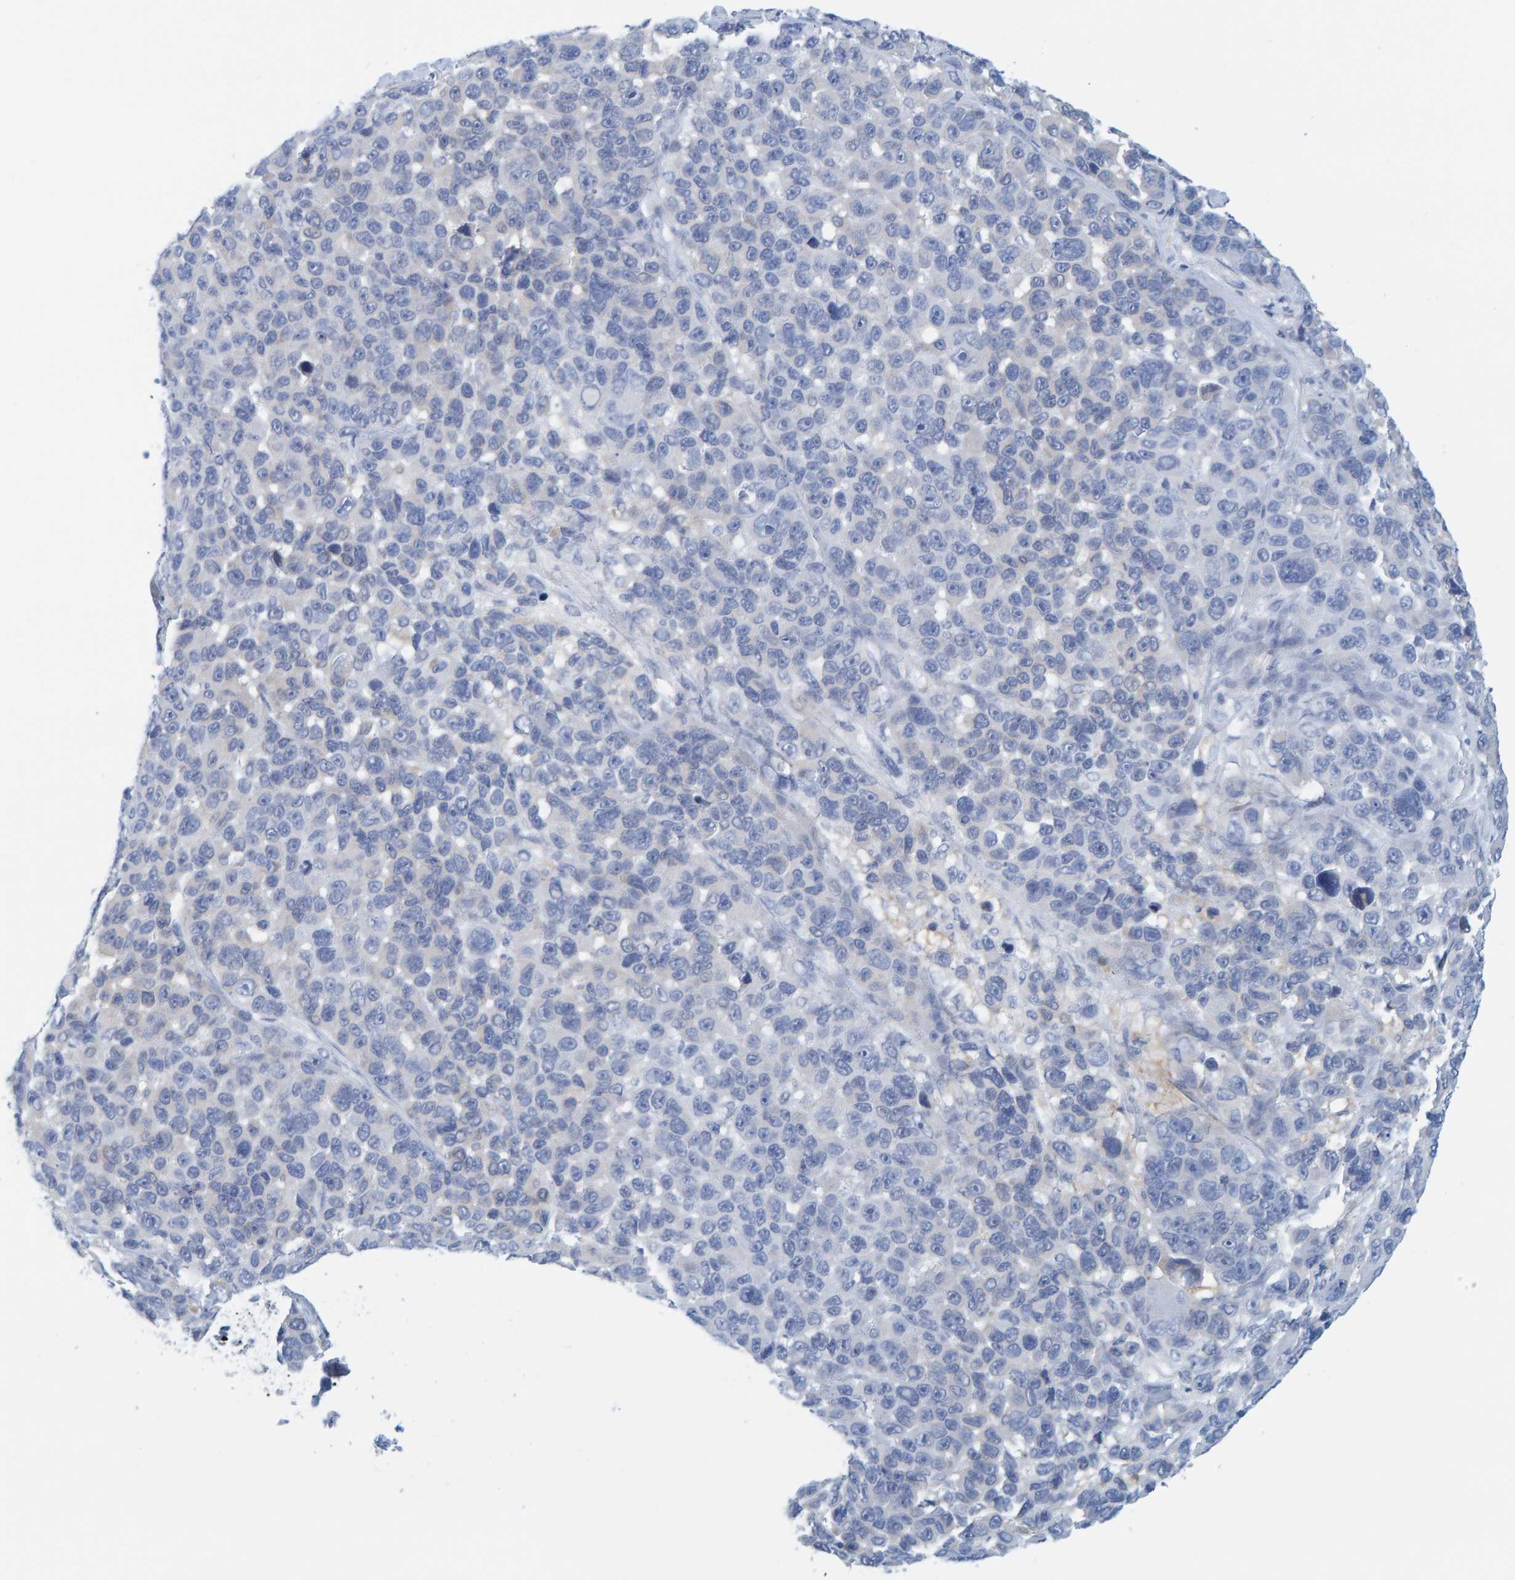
{"staining": {"intensity": "negative", "quantity": "none", "location": "none"}, "tissue": "melanoma", "cell_type": "Tumor cells", "image_type": "cancer", "snomed": [{"axis": "morphology", "description": "Malignant melanoma, NOS"}, {"axis": "topography", "description": "Skin"}], "caption": "This is an immunohistochemistry (IHC) photomicrograph of malignant melanoma. There is no expression in tumor cells.", "gene": "KLHL11", "patient": {"sex": "male", "age": 53}}